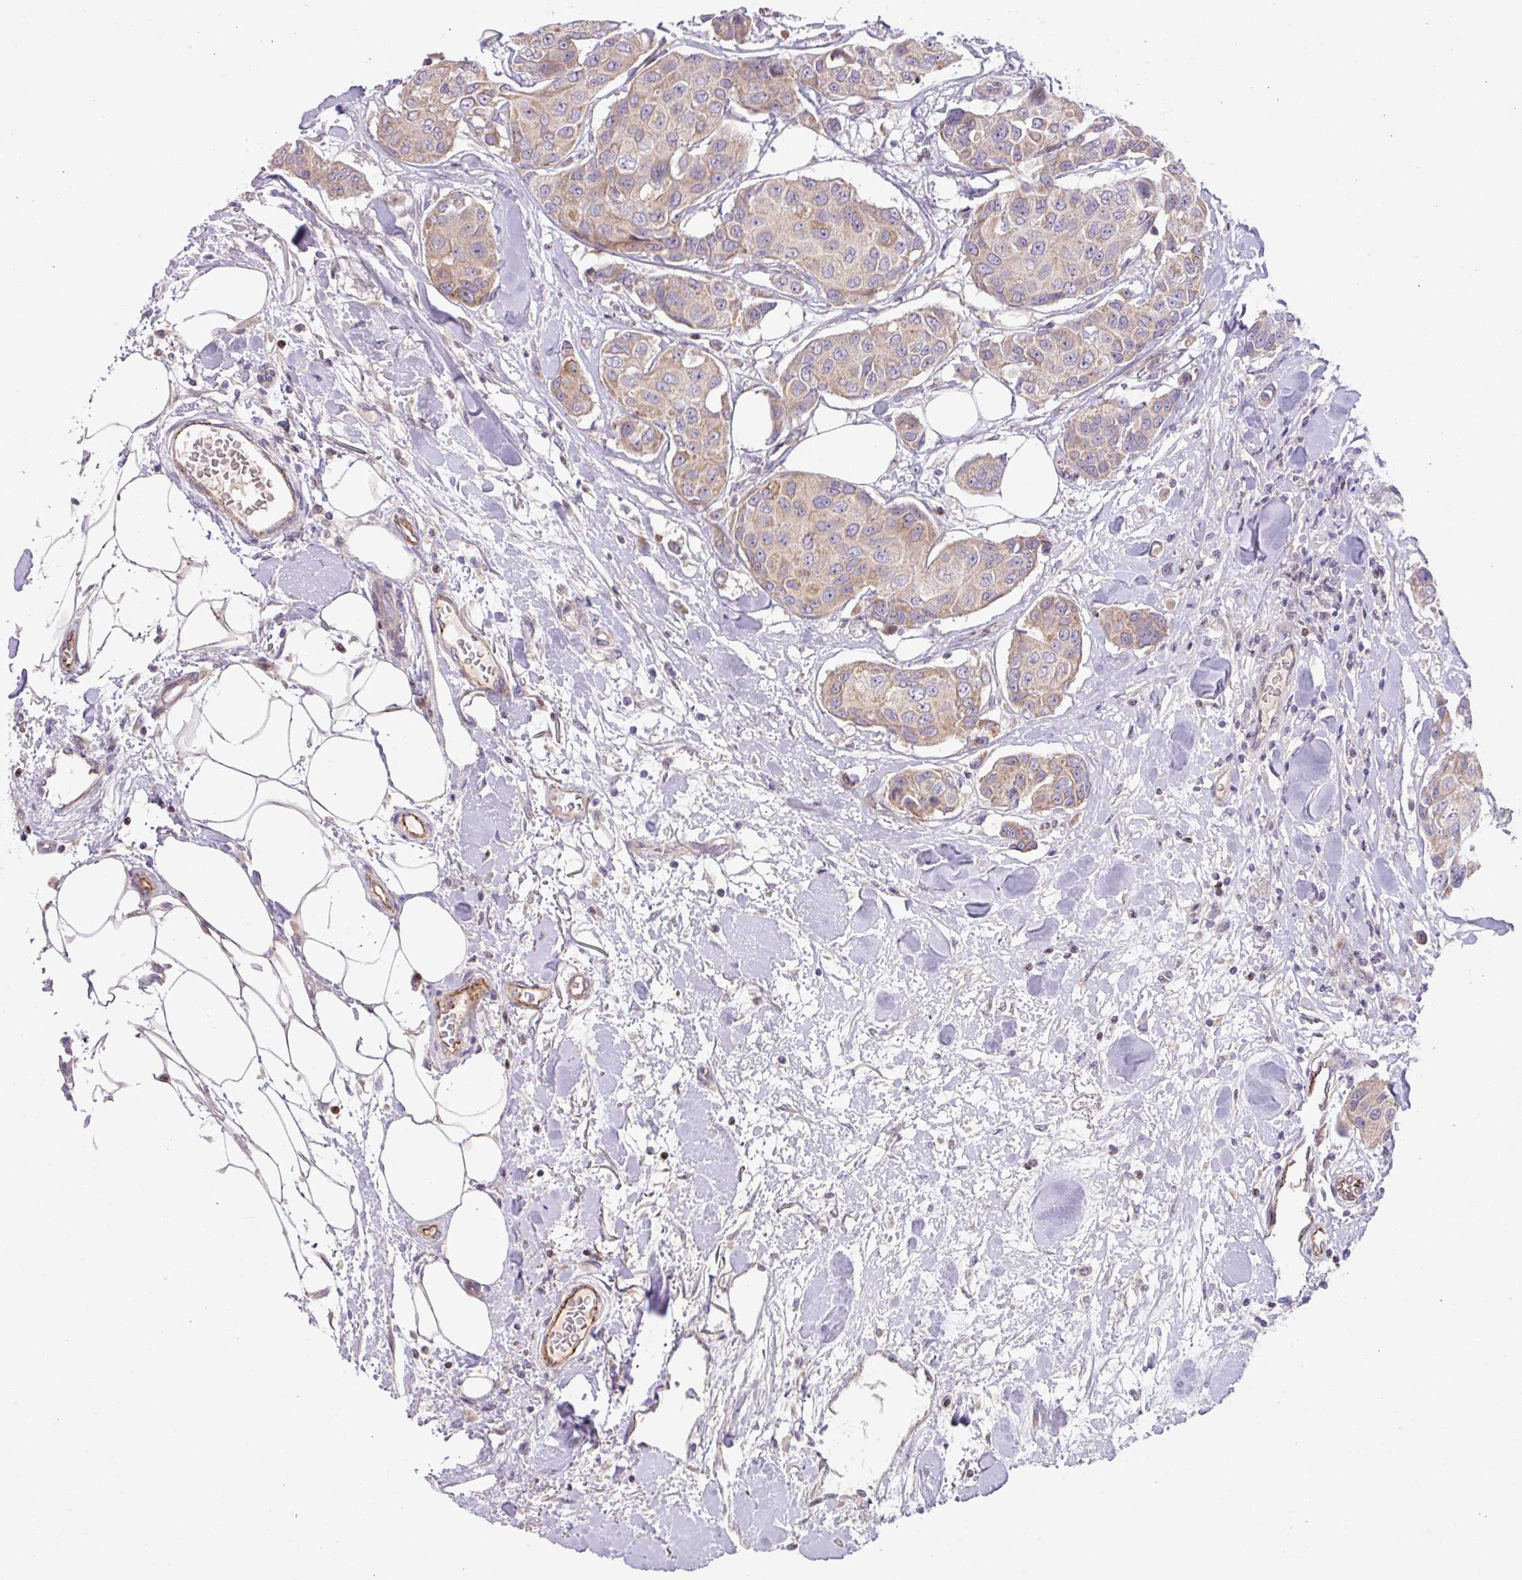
{"staining": {"intensity": "weak", "quantity": "25%-75%", "location": "cytoplasmic/membranous"}, "tissue": "breast cancer", "cell_type": "Tumor cells", "image_type": "cancer", "snomed": [{"axis": "morphology", "description": "Duct carcinoma"}, {"axis": "topography", "description": "Breast"}, {"axis": "topography", "description": "Lymph node"}], "caption": "Breast cancer stained with immunohistochemistry (IHC) demonstrates weak cytoplasmic/membranous positivity in approximately 25%-75% of tumor cells.", "gene": "ZNF394", "patient": {"sex": "female", "age": 80}}